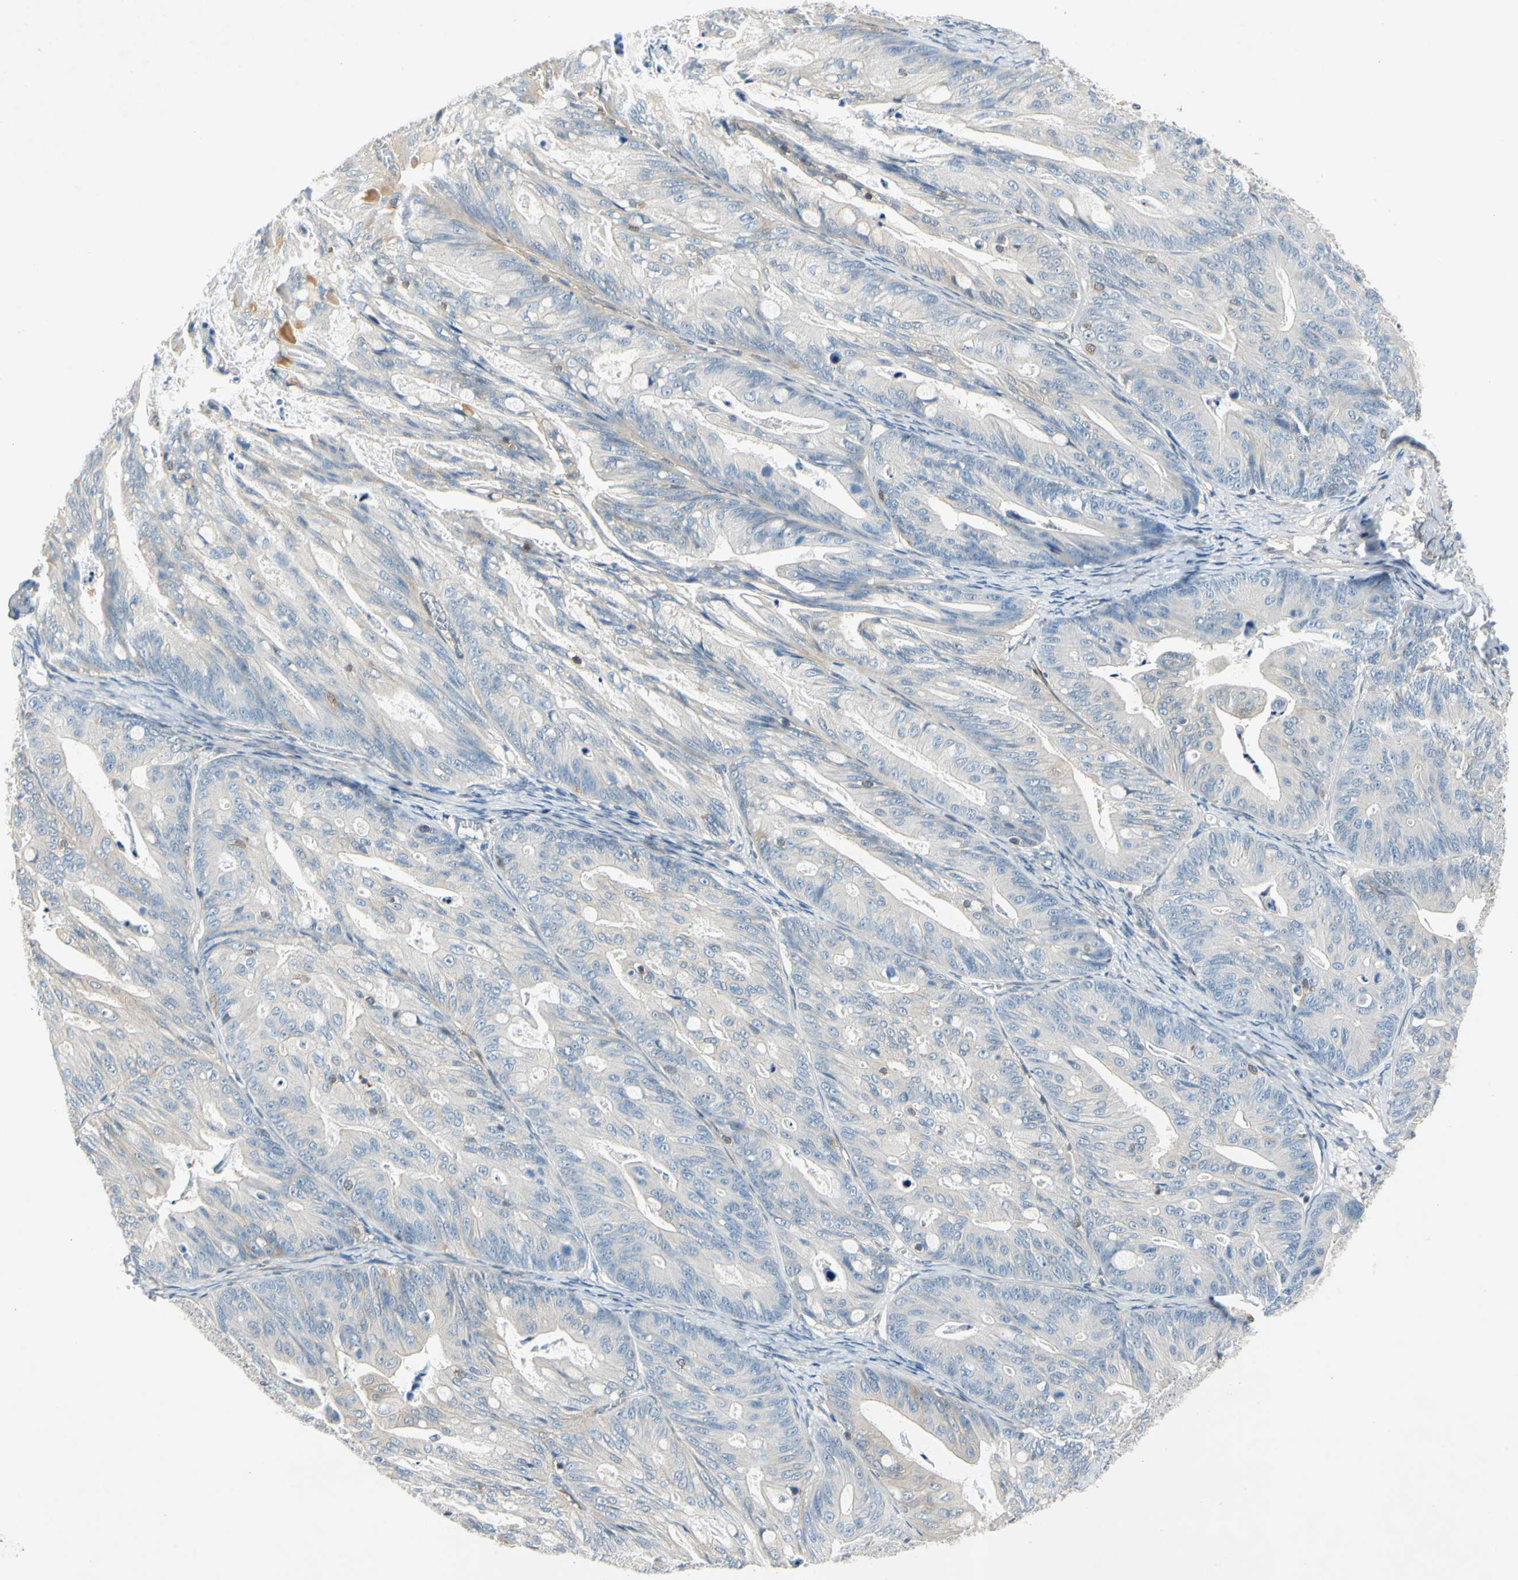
{"staining": {"intensity": "weak", "quantity": "25%-75%", "location": "cytoplasmic/membranous"}, "tissue": "ovarian cancer", "cell_type": "Tumor cells", "image_type": "cancer", "snomed": [{"axis": "morphology", "description": "Cystadenocarcinoma, mucinous, NOS"}, {"axis": "topography", "description": "Ovary"}], "caption": "This is a micrograph of immunohistochemistry staining of mucinous cystadenocarcinoma (ovarian), which shows weak expression in the cytoplasmic/membranous of tumor cells.", "gene": "WIPI1", "patient": {"sex": "female", "age": 37}}